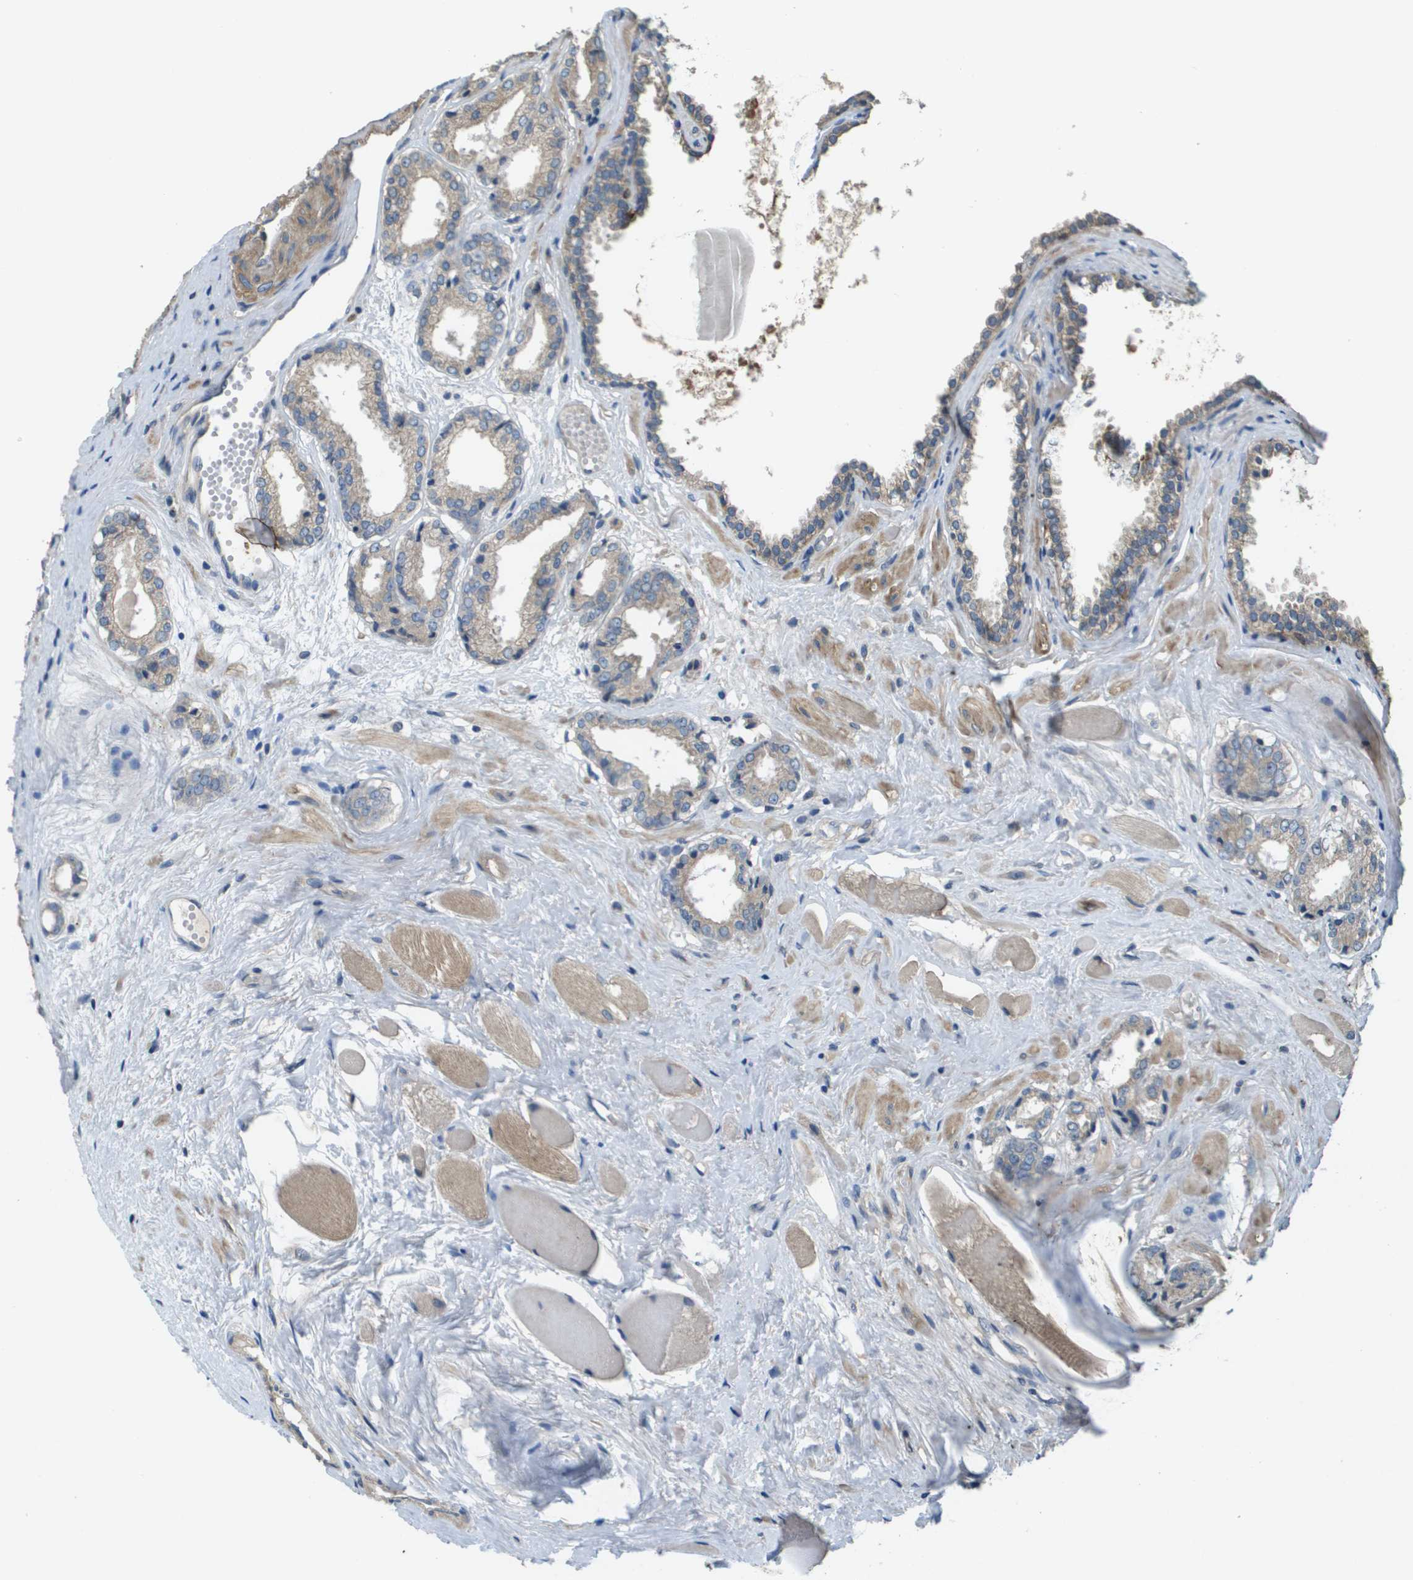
{"staining": {"intensity": "weak", "quantity": "25%-75%", "location": "cytoplasmic/membranous"}, "tissue": "prostate cancer", "cell_type": "Tumor cells", "image_type": "cancer", "snomed": [{"axis": "morphology", "description": "Adenocarcinoma, Low grade"}, {"axis": "topography", "description": "Prostate"}], "caption": "Human prostate adenocarcinoma (low-grade) stained with a protein marker demonstrates weak staining in tumor cells.", "gene": "KRT23", "patient": {"sex": "male", "age": 53}}